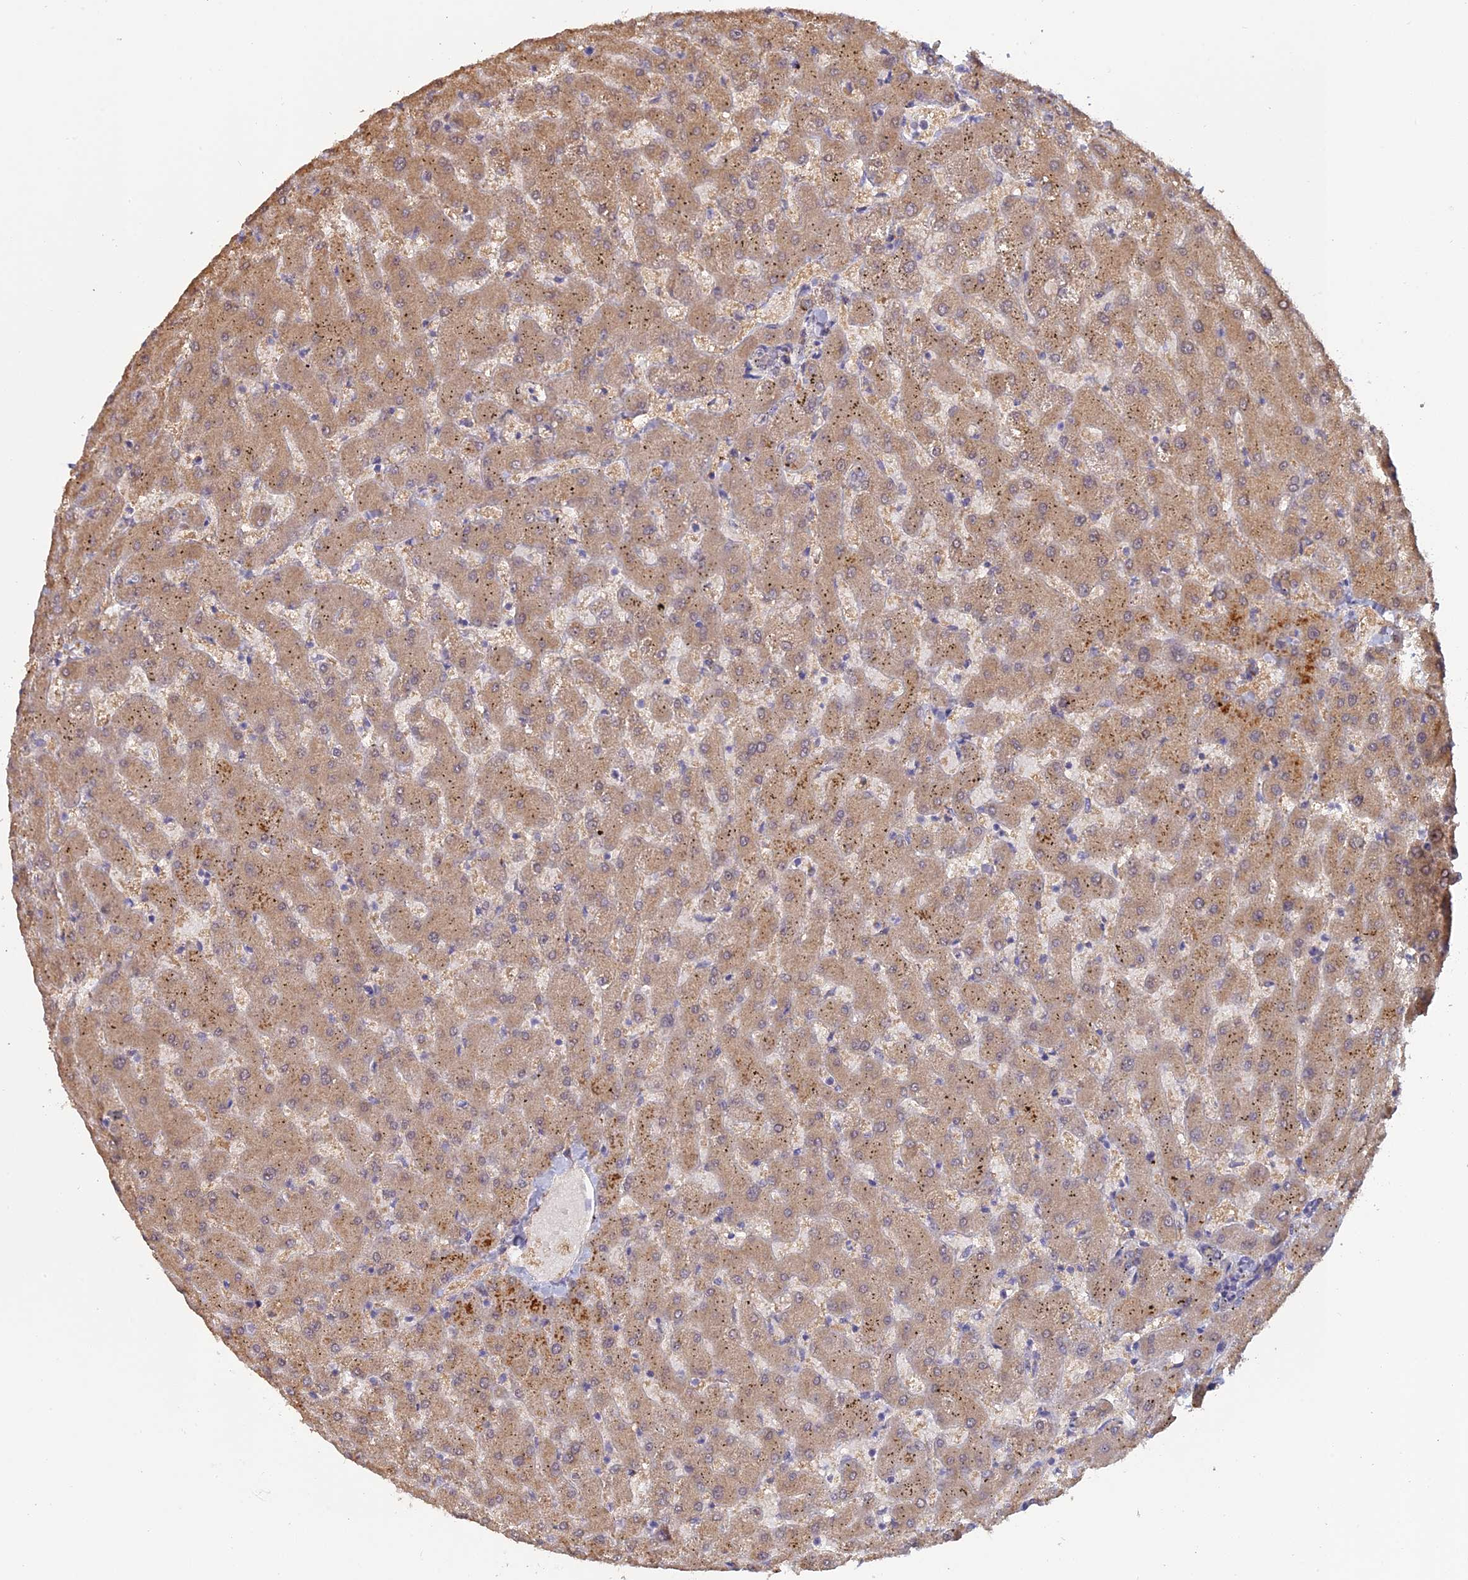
{"staining": {"intensity": "negative", "quantity": "none", "location": "none"}, "tissue": "liver", "cell_type": "Cholangiocytes", "image_type": "normal", "snomed": [{"axis": "morphology", "description": "Normal tissue, NOS"}, {"axis": "topography", "description": "Liver"}], "caption": "Immunohistochemical staining of unremarkable liver displays no significant expression in cholangiocytes.", "gene": "PPIC", "patient": {"sex": "female", "age": 63}}